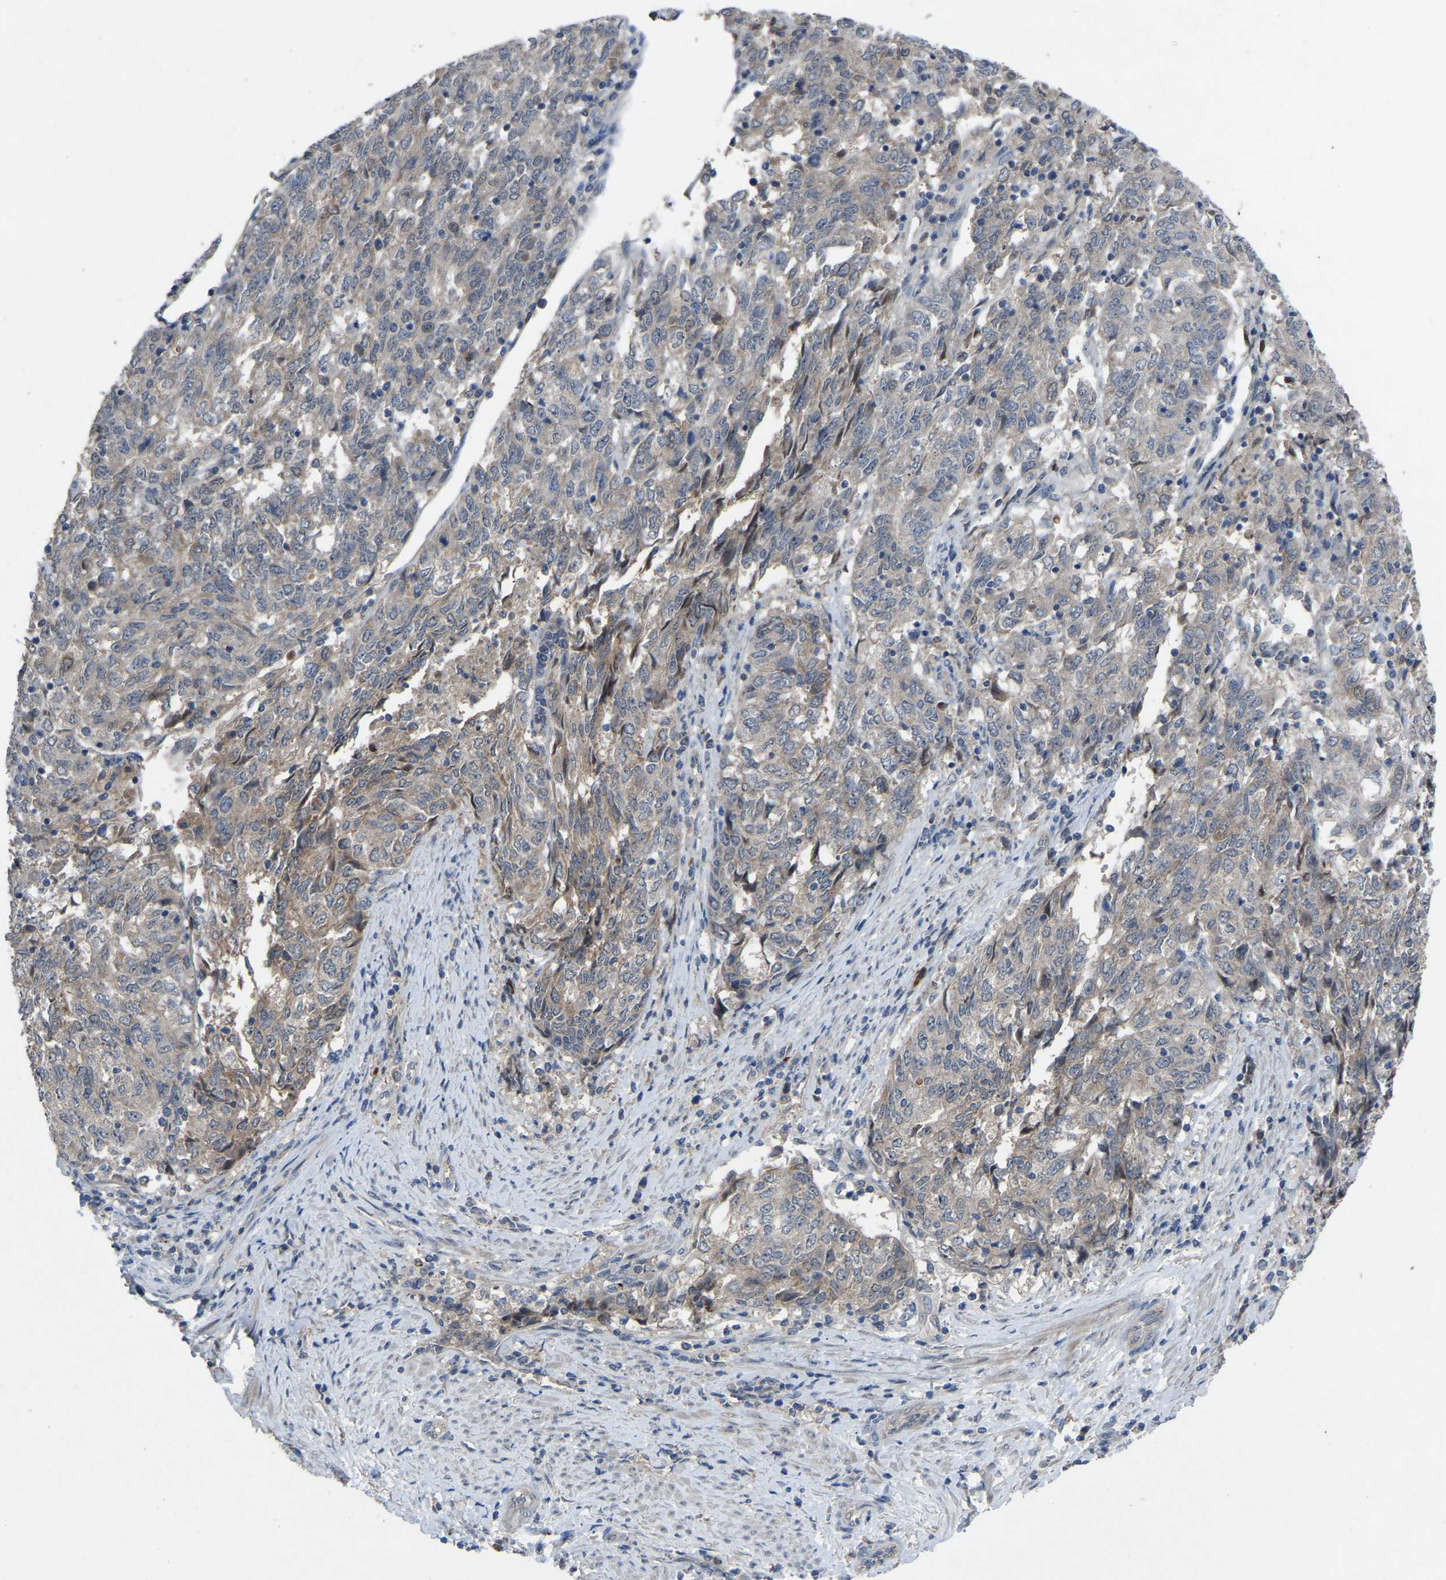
{"staining": {"intensity": "negative", "quantity": "none", "location": "none"}, "tissue": "endometrial cancer", "cell_type": "Tumor cells", "image_type": "cancer", "snomed": [{"axis": "morphology", "description": "Adenocarcinoma, NOS"}, {"axis": "topography", "description": "Endometrium"}], "caption": "DAB immunohistochemical staining of human endometrial cancer demonstrates no significant expression in tumor cells.", "gene": "FHIT", "patient": {"sex": "female", "age": 80}}